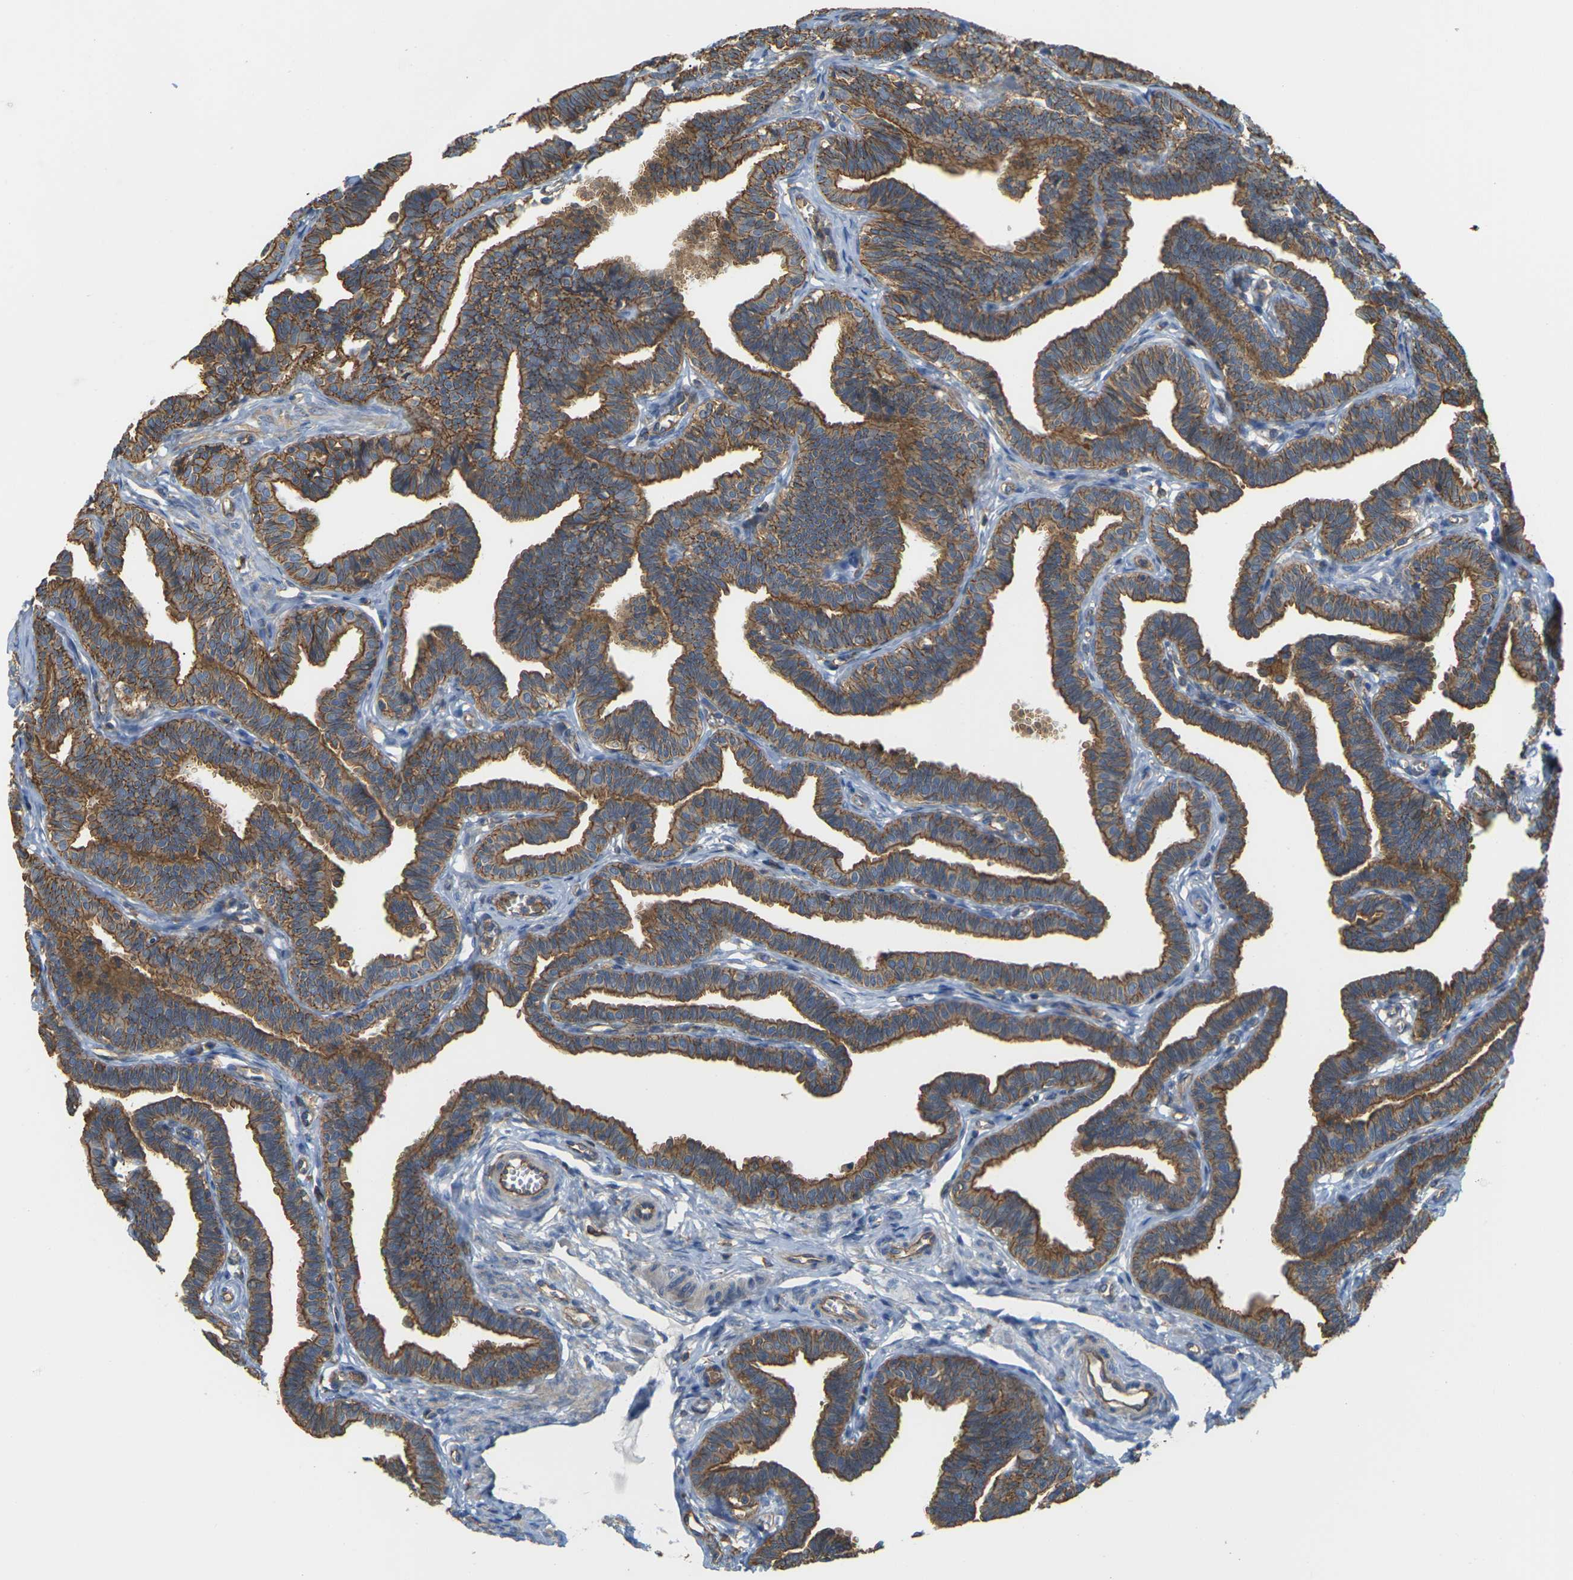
{"staining": {"intensity": "moderate", "quantity": ">75%", "location": "cytoplasmic/membranous"}, "tissue": "fallopian tube", "cell_type": "Glandular cells", "image_type": "normal", "snomed": [{"axis": "morphology", "description": "Normal tissue, NOS"}, {"axis": "topography", "description": "Fallopian tube"}, {"axis": "topography", "description": "Ovary"}], "caption": "Immunohistochemistry histopathology image of normal fallopian tube stained for a protein (brown), which reveals medium levels of moderate cytoplasmic/membranous staining in about >75% of glandular cells.", "gene": "IQGAP1", "patient": {"sex": "female", "age": 23}}